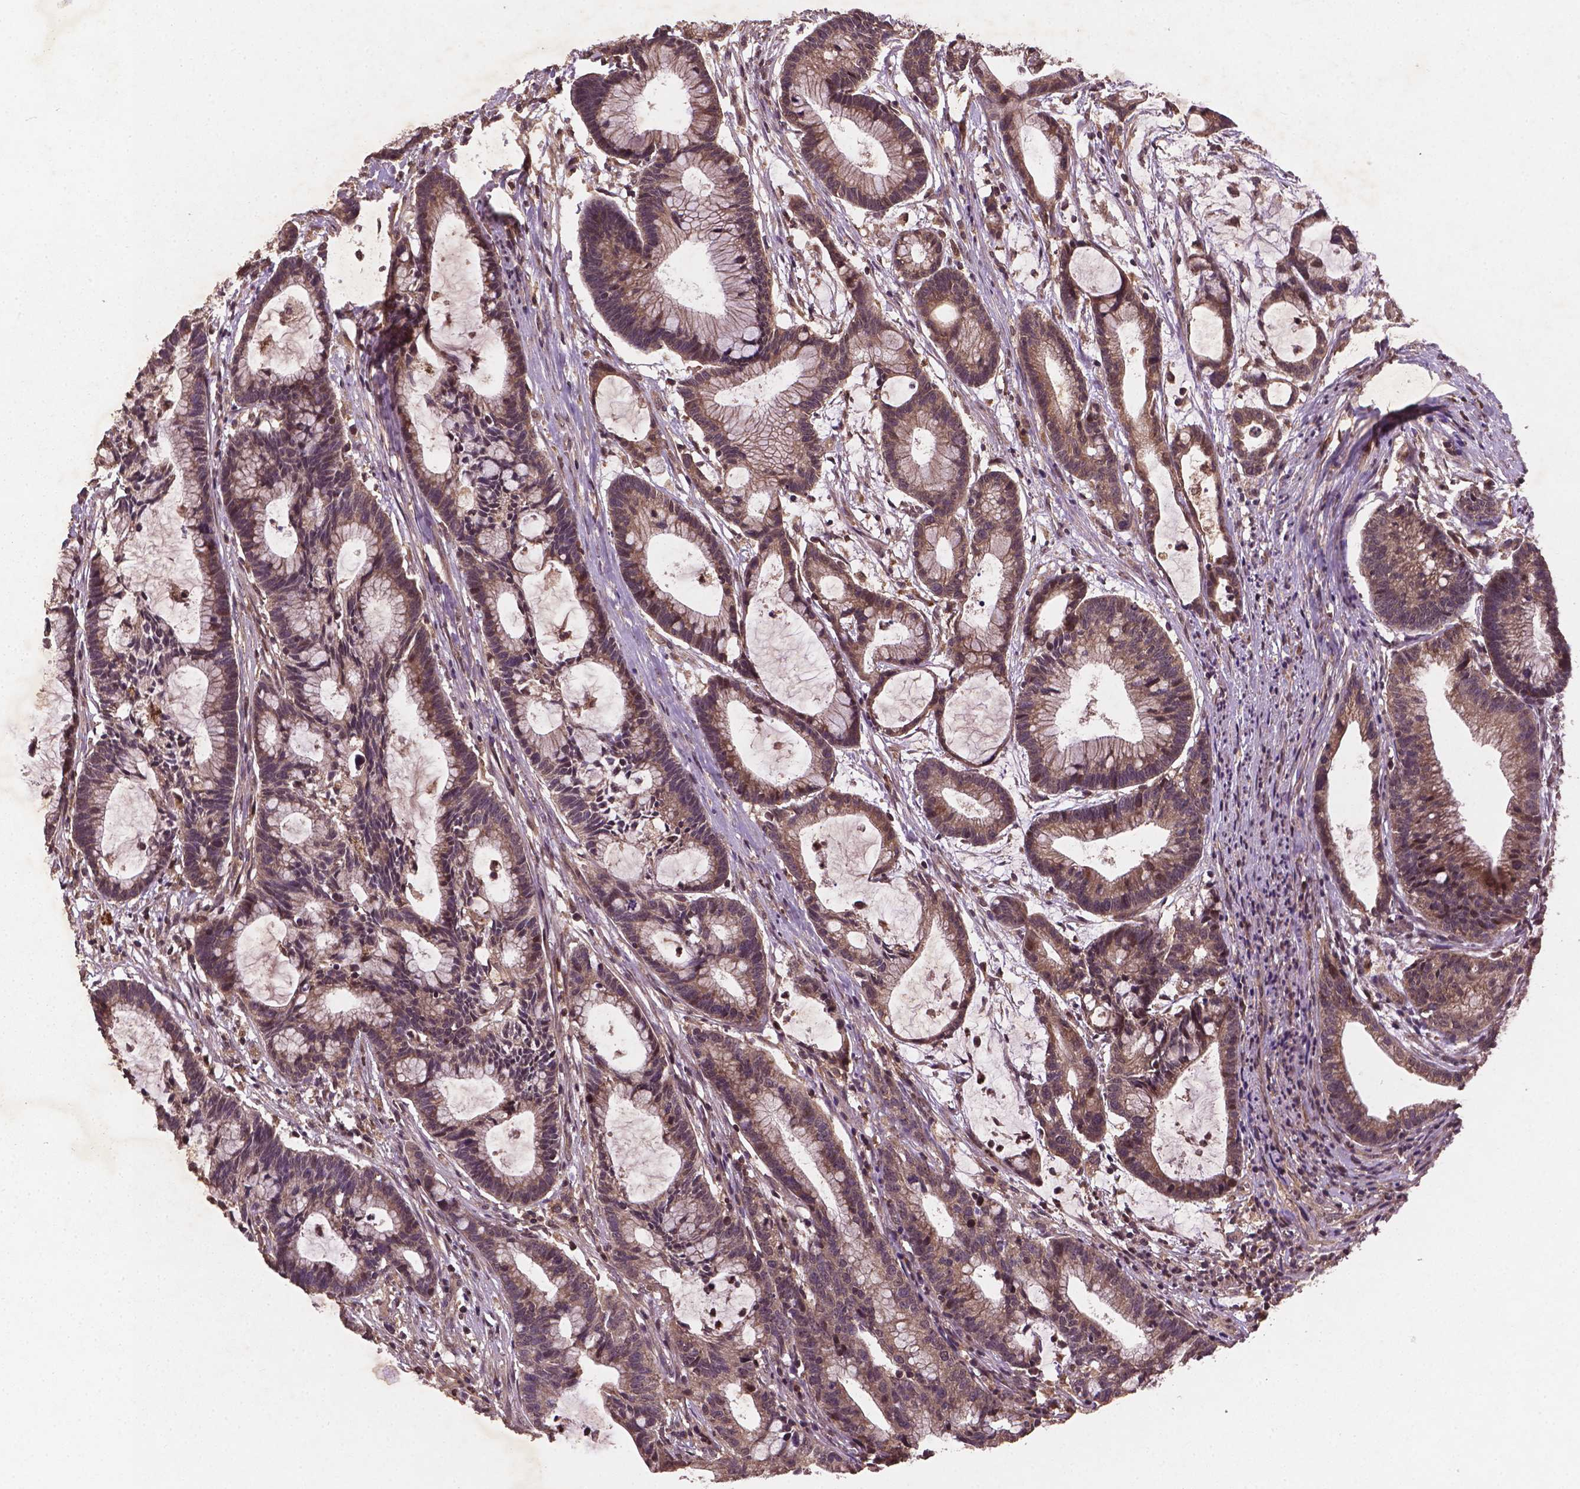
{"staining": {"intensity": "moderate", "quantity": ">75%", "location": "cytoplasmic/membranous"}, "tissue": "colorectal cancer", "cell_type": "Tumor cells", "image_type": "cancer", "snomed": [{"axis": "morphology", "description": "Adenocarcinoma, NOS"}, {"axis": "topography", "description": "Colon"}], "caption": "Colorectal cancer (adenocarcinoma) tissue exhibits moderate cytoplasmic/membranous positivity in about >75% of tumor cells, visualized by immunohistochemistry.", "gene": "NIPAL2", "patient": {"sex": "female", "age": 78}}